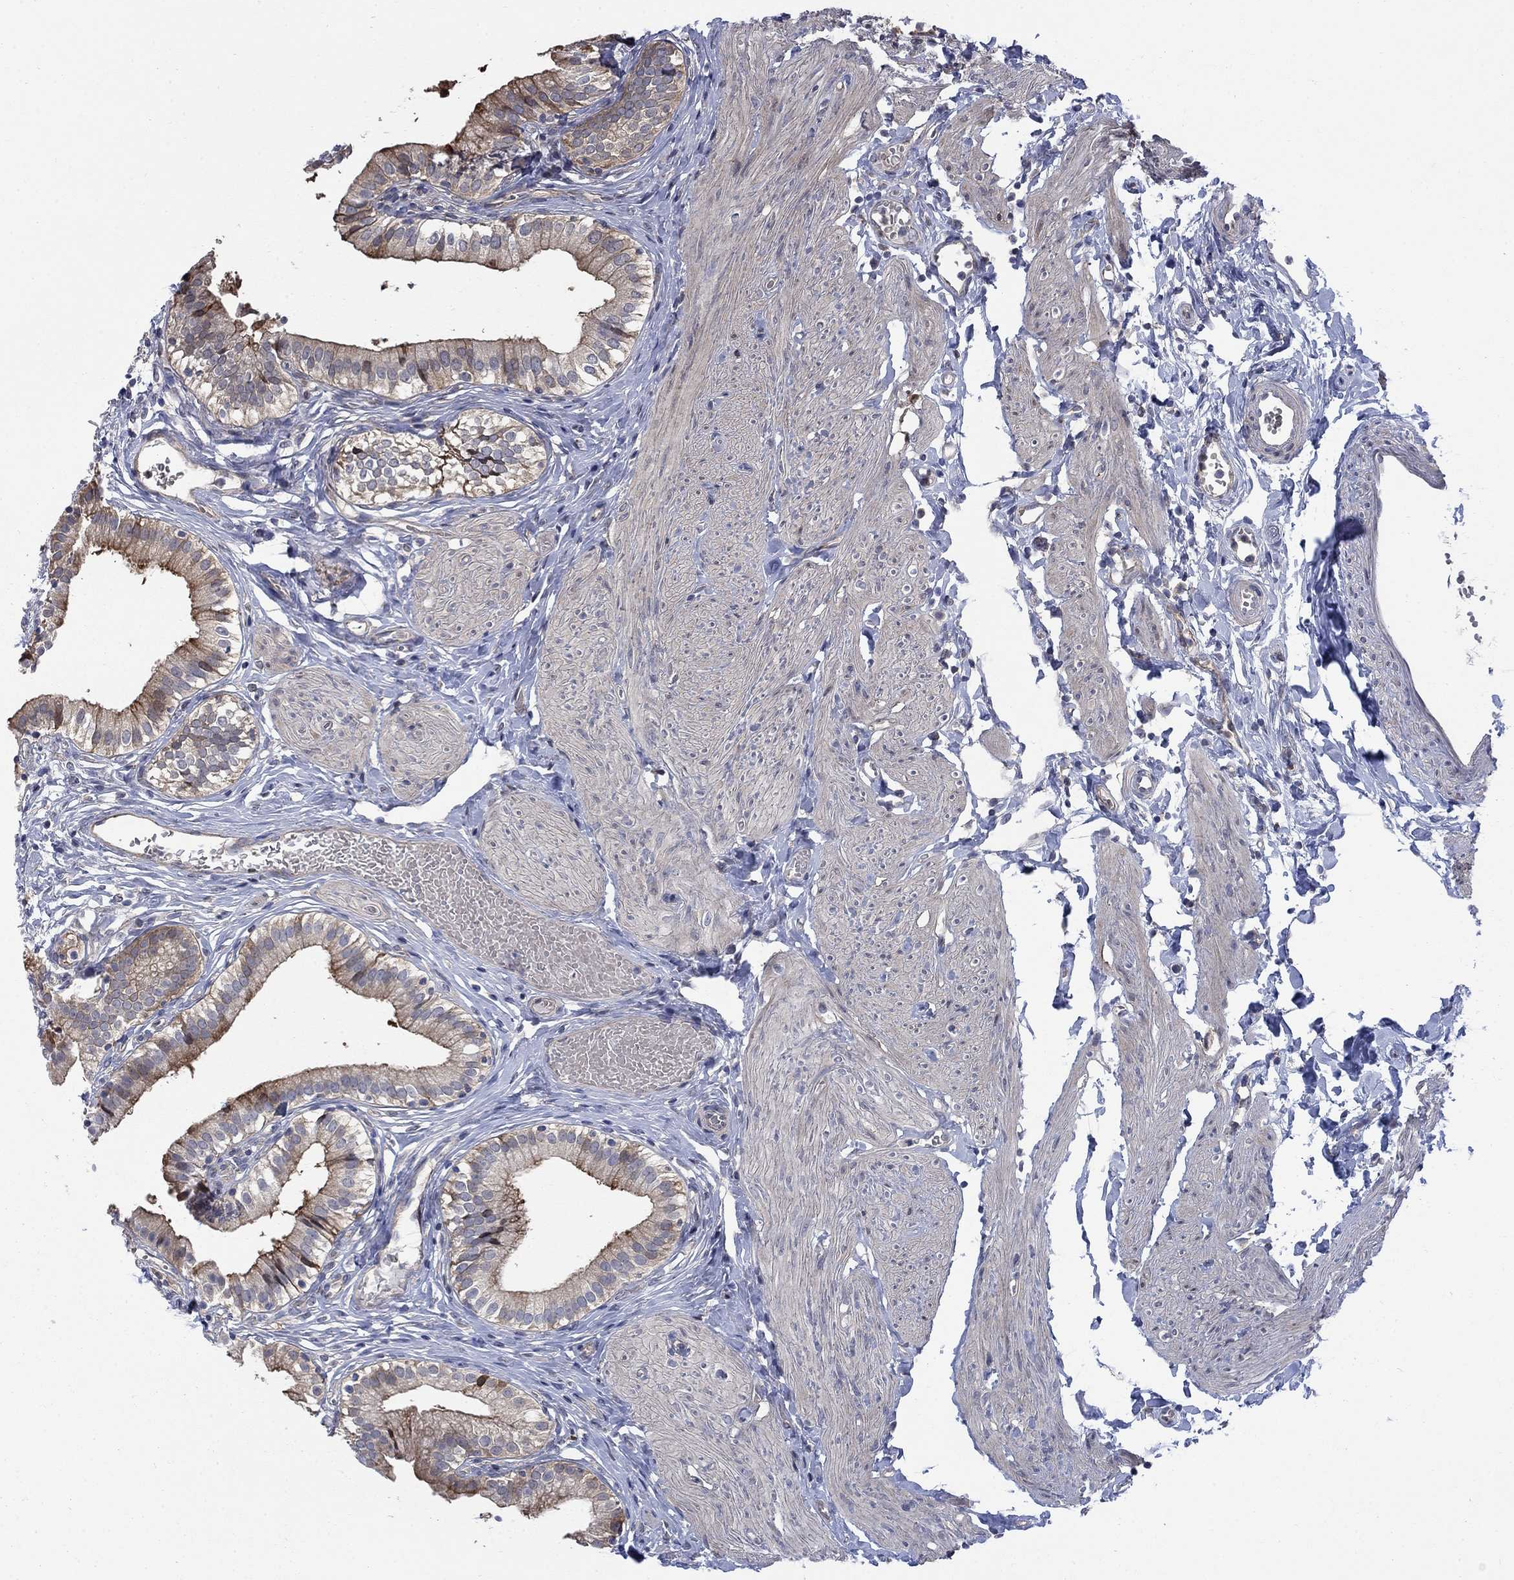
{"staining": {"intensity": "strong", "quantity": "<25%", "location": "cytoplasmic/membranous"}, "tissue": "gallbladder", "cell_type": "Glandular cells", "image_type": "normal", "snomed": [{"axis": "morphology", "description": "Normal tissue, NOS"}, {"axis": "topography", "description": "Gallbladder"}], "caption": "Glandular cells display medium levels of strong cytoplasmic/membranous positivity in about <25% of cells in unremarkable gallbladder. The protein of interest is shown in brown color, while the nuclei are stained blue.", "gene": "PDZD2", "patient": {"sex": "female", "age": 47}}